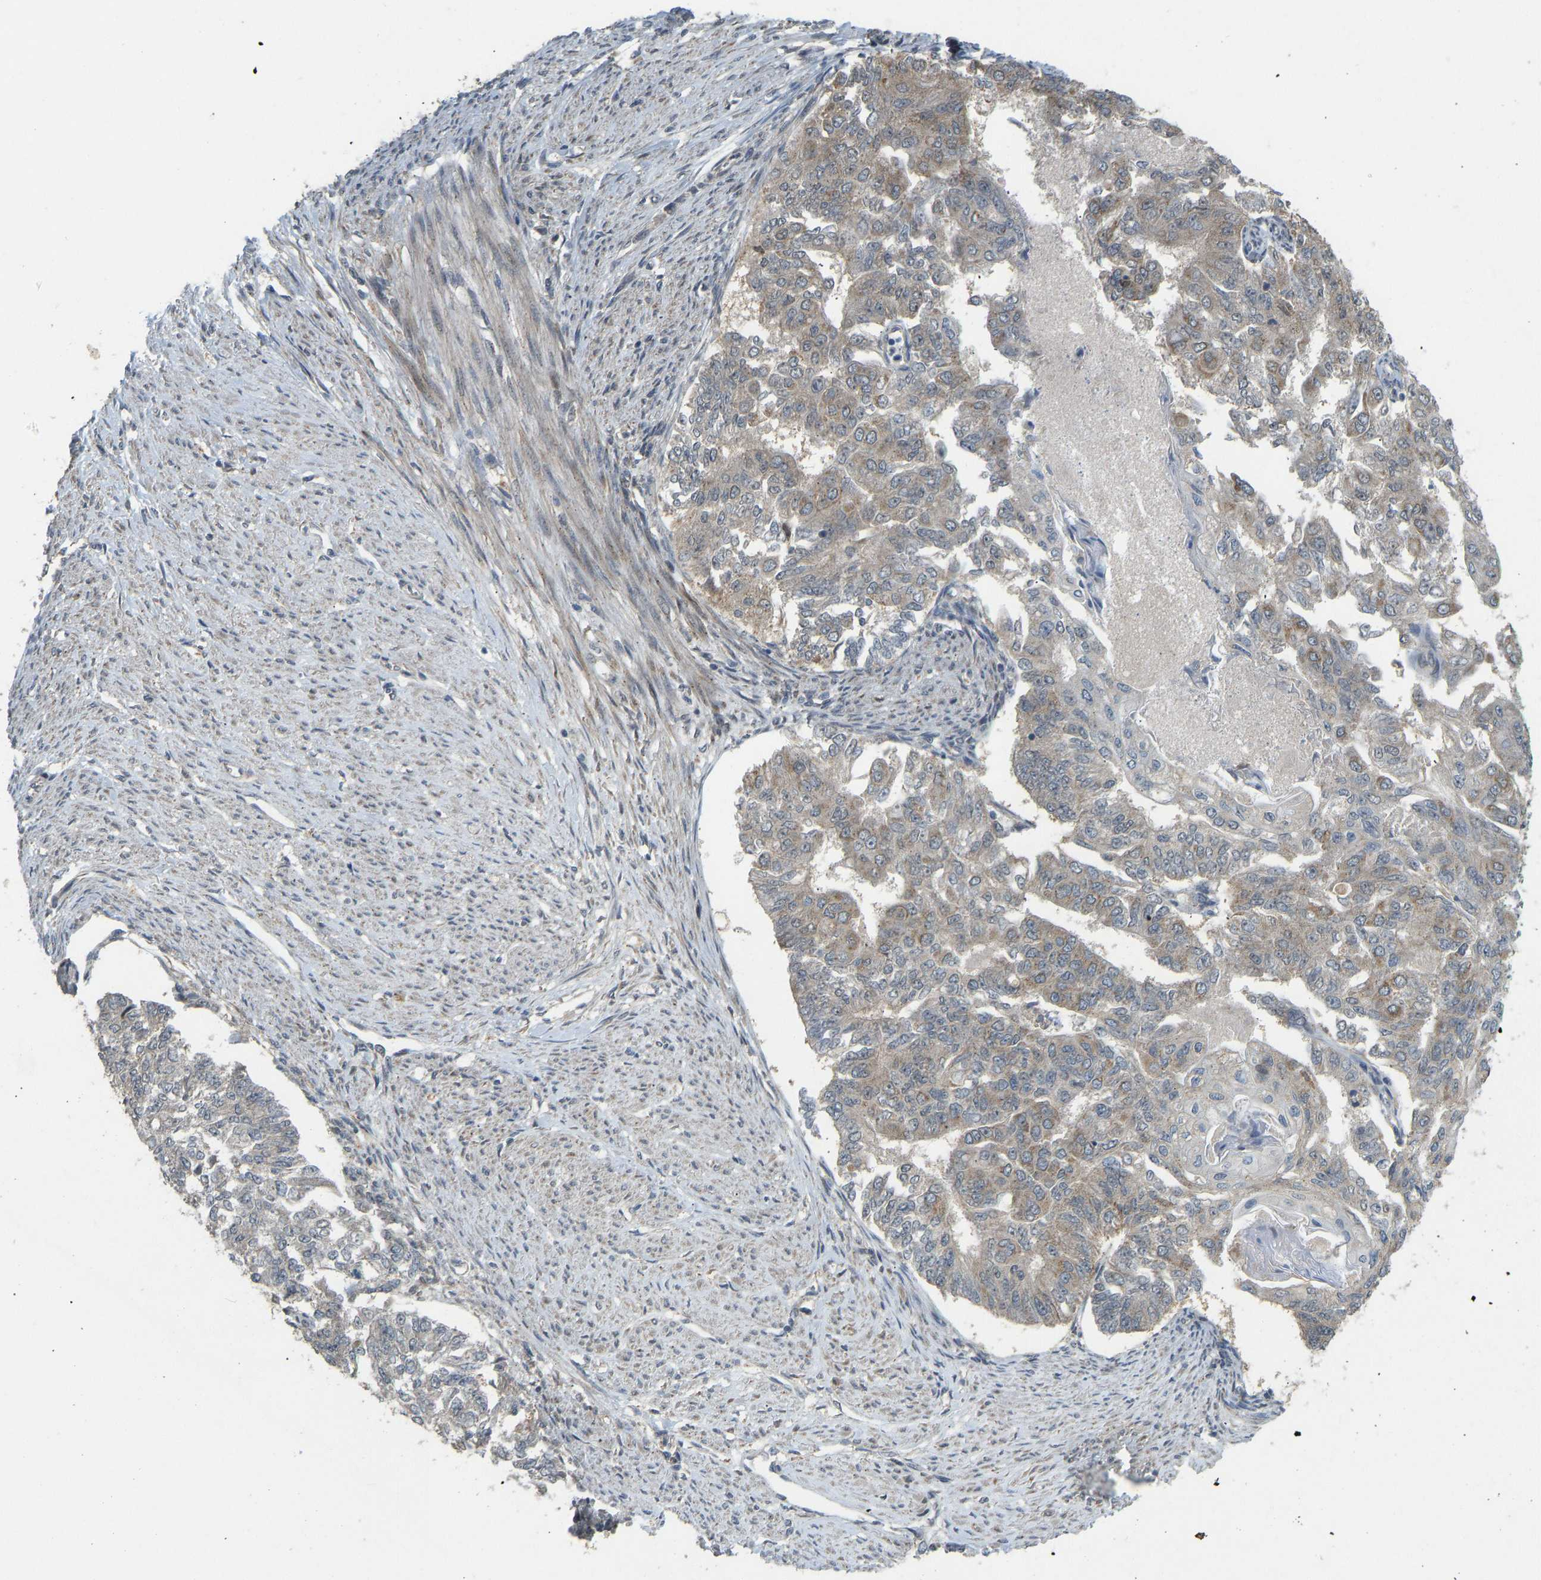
{"staining": {"intensity": "moderate", "quantity": "25%-75%", "location": "cytoplasmic/membranous"}, "tissue": "endometrial cancer", "cell_type": "Tumor cells", "image_type": "cancer", "snomed": [{"axis": "morphology", "description": "Adenocarcinoma, NOS"}, {"axis": "topography", "description": "Endometrium"}], "caption": "Tumor cells show moderate cytoplasmic/membranous staining in about 25%-75% of cells in adenocarcinoma (endometrial).", "gene": "ACADS", "patient": {"sex": "female", "age": 32}}